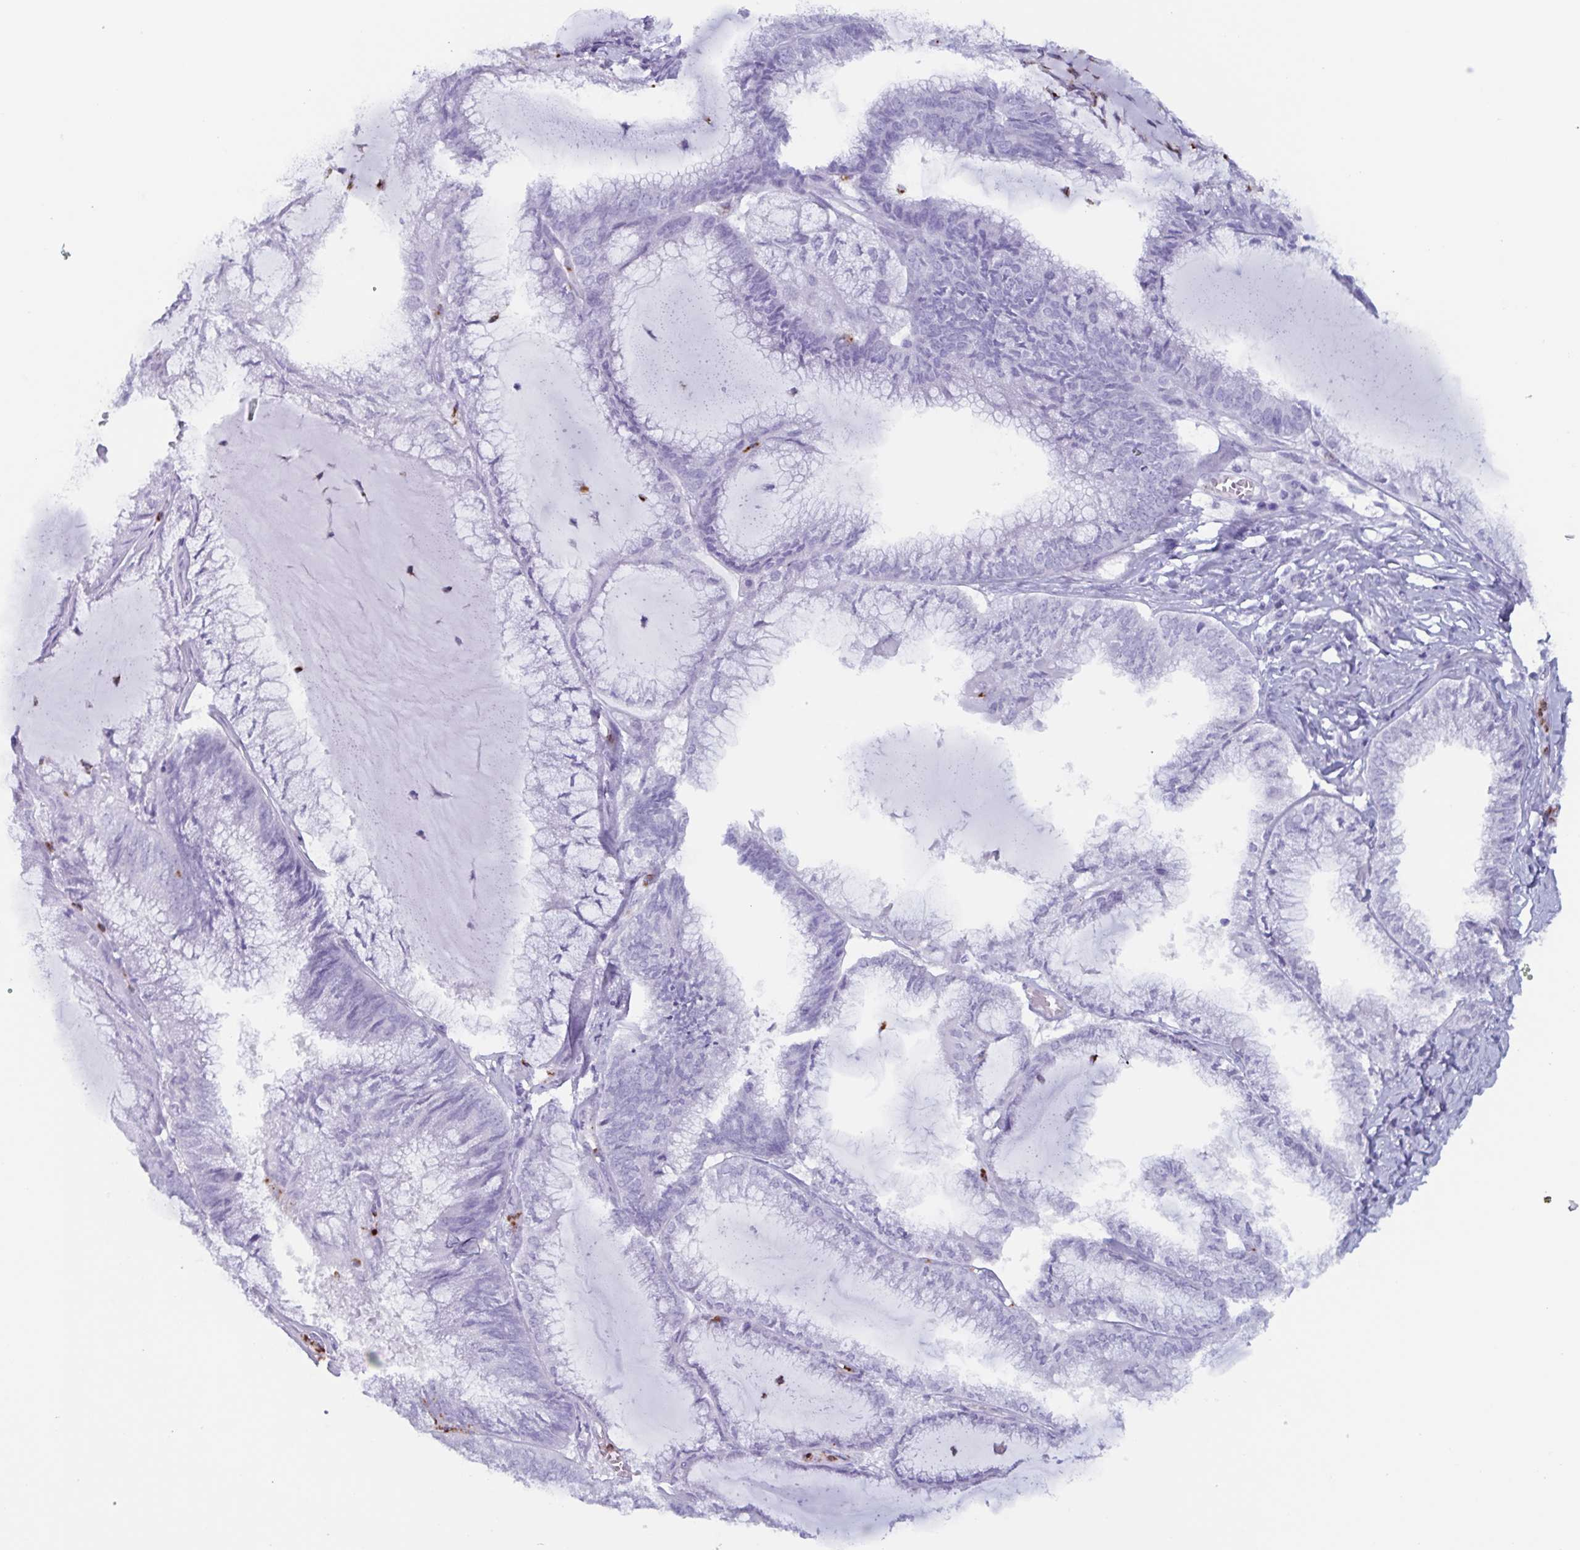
{"staining": {"intensity": "negative", "quantity": "none", "location": "none"}, "tissue": "endometrial cancer", "cell_type": "Tumor cells", "image_type": "cancer", "snomed": [{"axis": "morphology", "description": "Carcinoma, NOS"}, {"axis": "topography", "description": "Endometrium"}], "caption": "Immunohistochemical staining of human carcinoma (endometrial) exhibits no significant staining in tumor cells.", "gene": "BPI", "patient": {"sex": "female", "age": 62}}